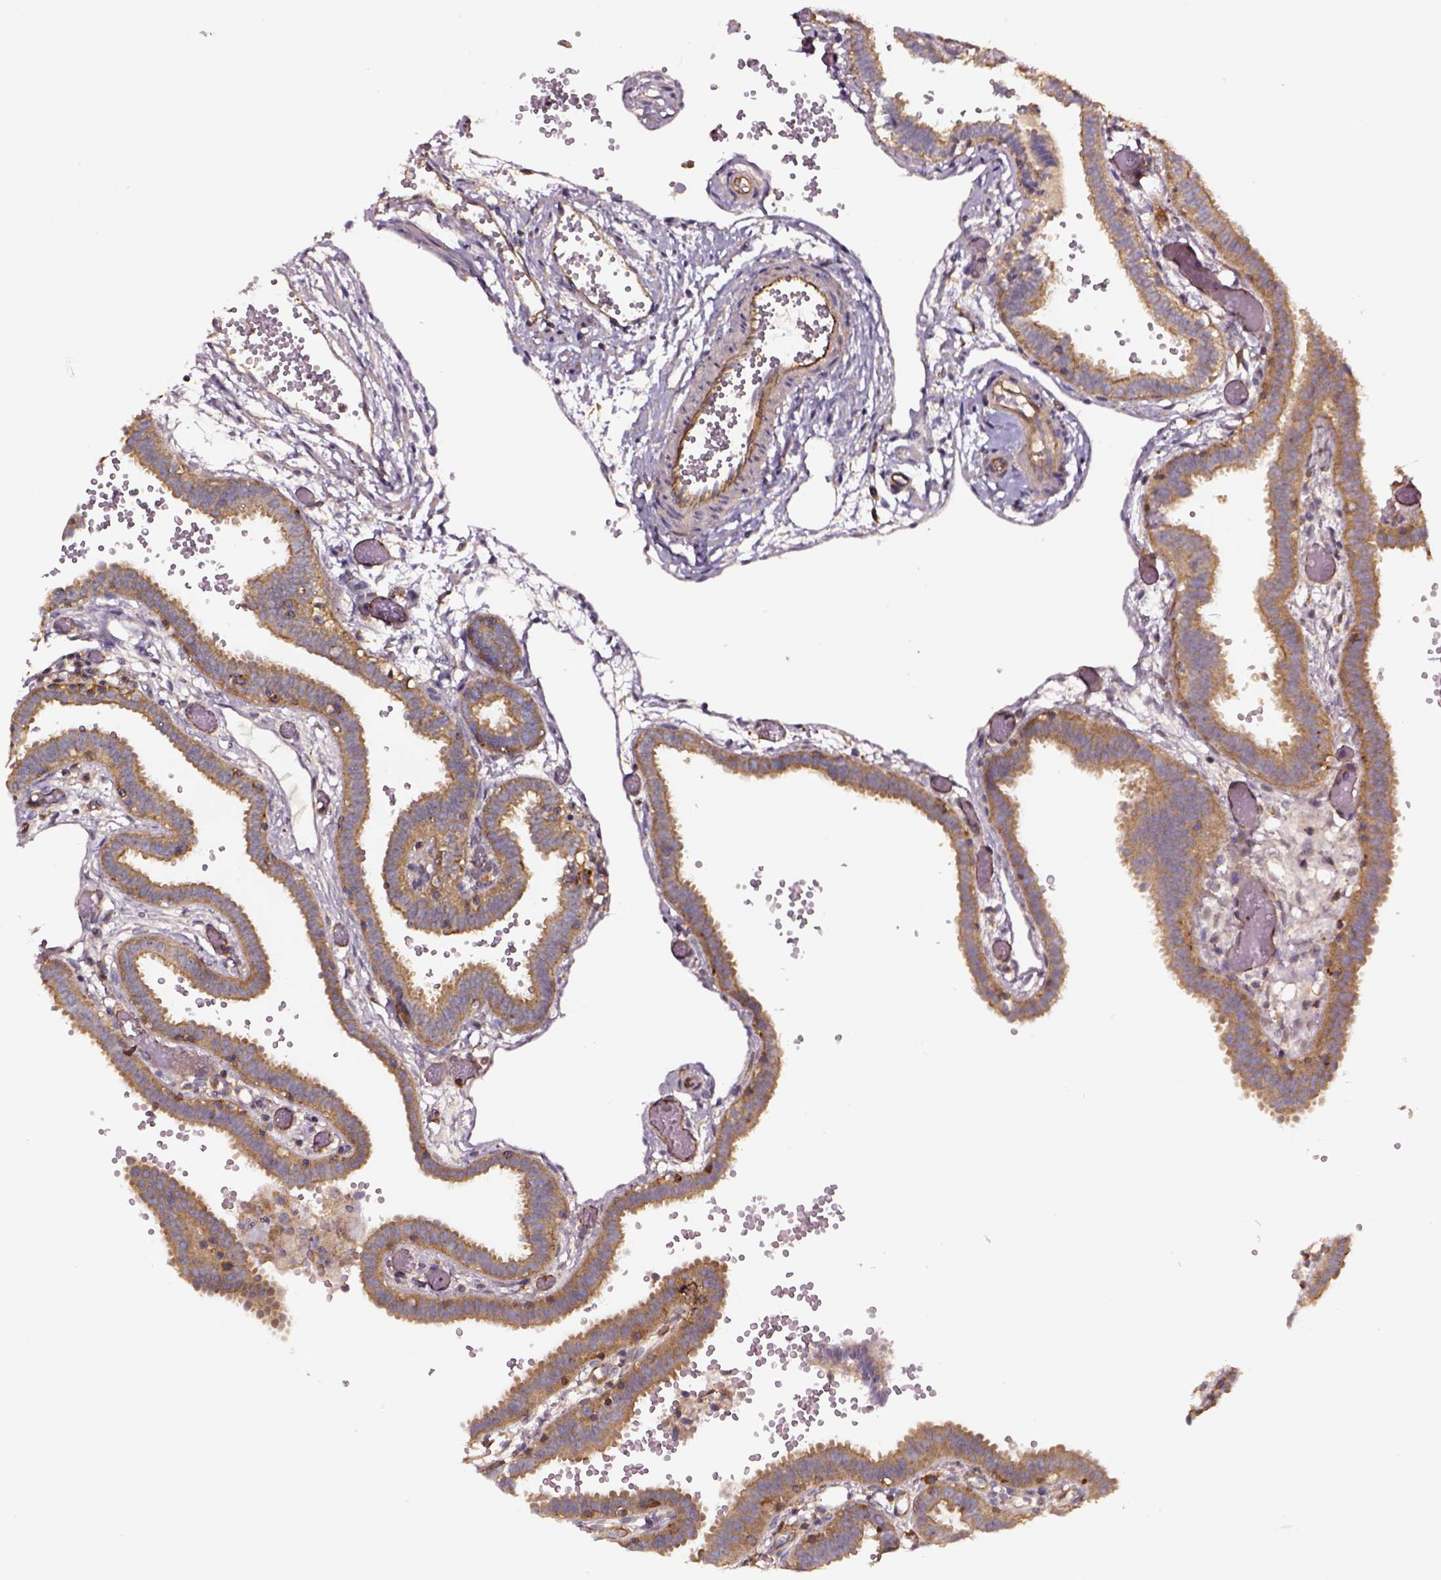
{"staining": {"intensity": "strong", "quantity": "25%-75%", "location": "cytoplasmic/membranous"}, "tissue": "fallopian tube", "cell_type": "Glandular cells", "image_type": "normal", "snomed": [{"axis": "morphology", "description": "Normal tissue, NOS"}, {"axis": "topography", "description": "Fallopian tube"}], "caption": "Protein staining shows strong cytoplasmic/membranous expression in about 25%-75% of glandular cells in unremarkable fallopian tube. (brown staining indicates protein expression, while blue staining denotes nuclei).", "gene": "RASSF5", "patient": {"sex": "female", "age": 37}}